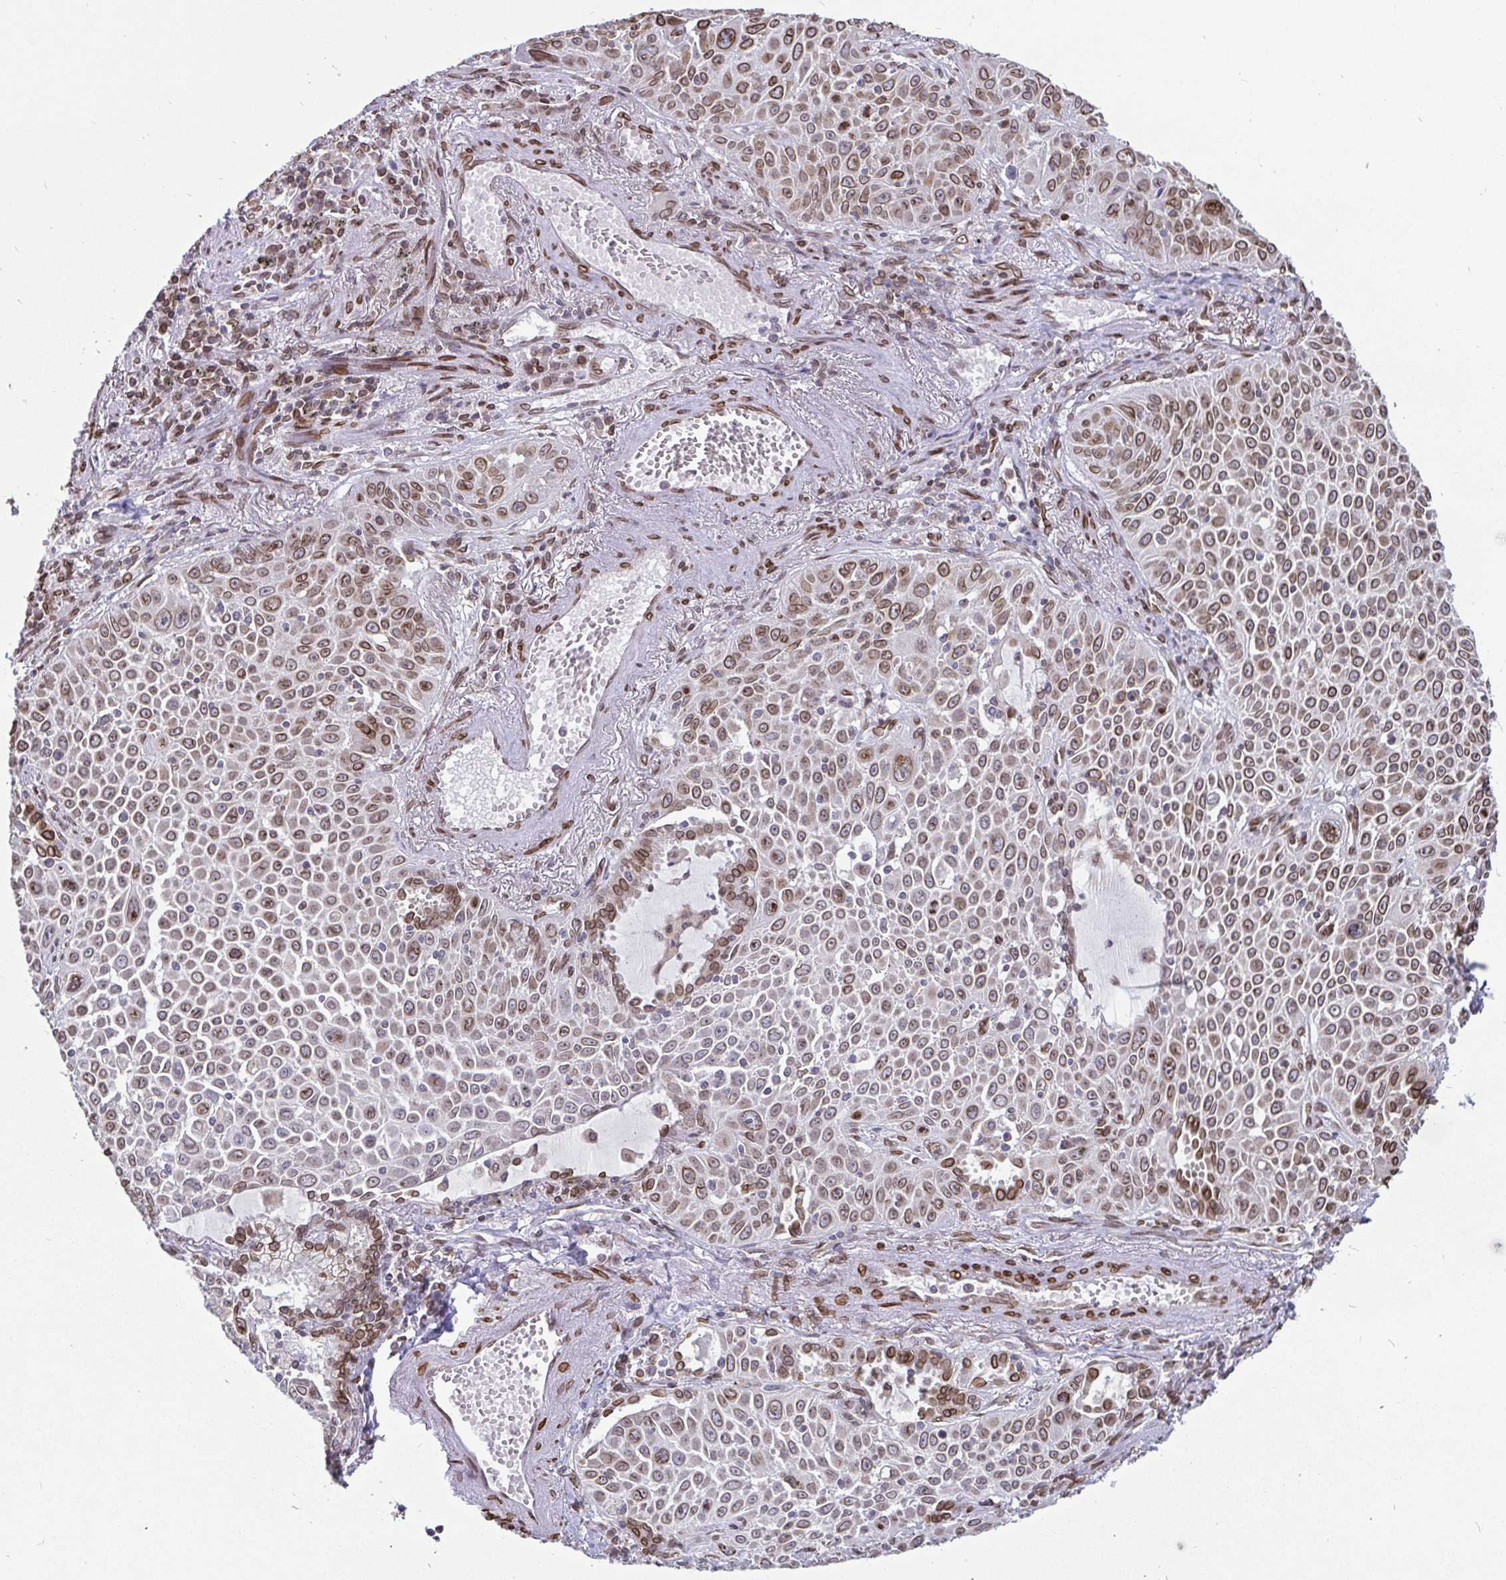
{"staining": {"intensity": "moderate", "quantity": ">75%", "location": "cytoplasmic/membranous,nuclear"}, "tissue": "lung cancer", "cell_type": "Tumor cells", "image_type": "cancer", "snomed": [{"axis": "morphology", "description": "Squamous cell carcinoma, NOS"}, {"axis": "morphology", "description": "Squamous cell carcinoma, metastatic, NOS"}, {"axis": "topography", "description": "Lymph node"}, {"axis": "topography", "description": "Lung"}], "caption": "High-power microscopy captured an immunohistochemistry (IHC) image of lung cancer, revealing moderate cytoplasmic/membranous and nuclear positivity in approximately >75% of tumor cells.", "gene": "EMD", "patient": {"sex": "female", "age": 62}}